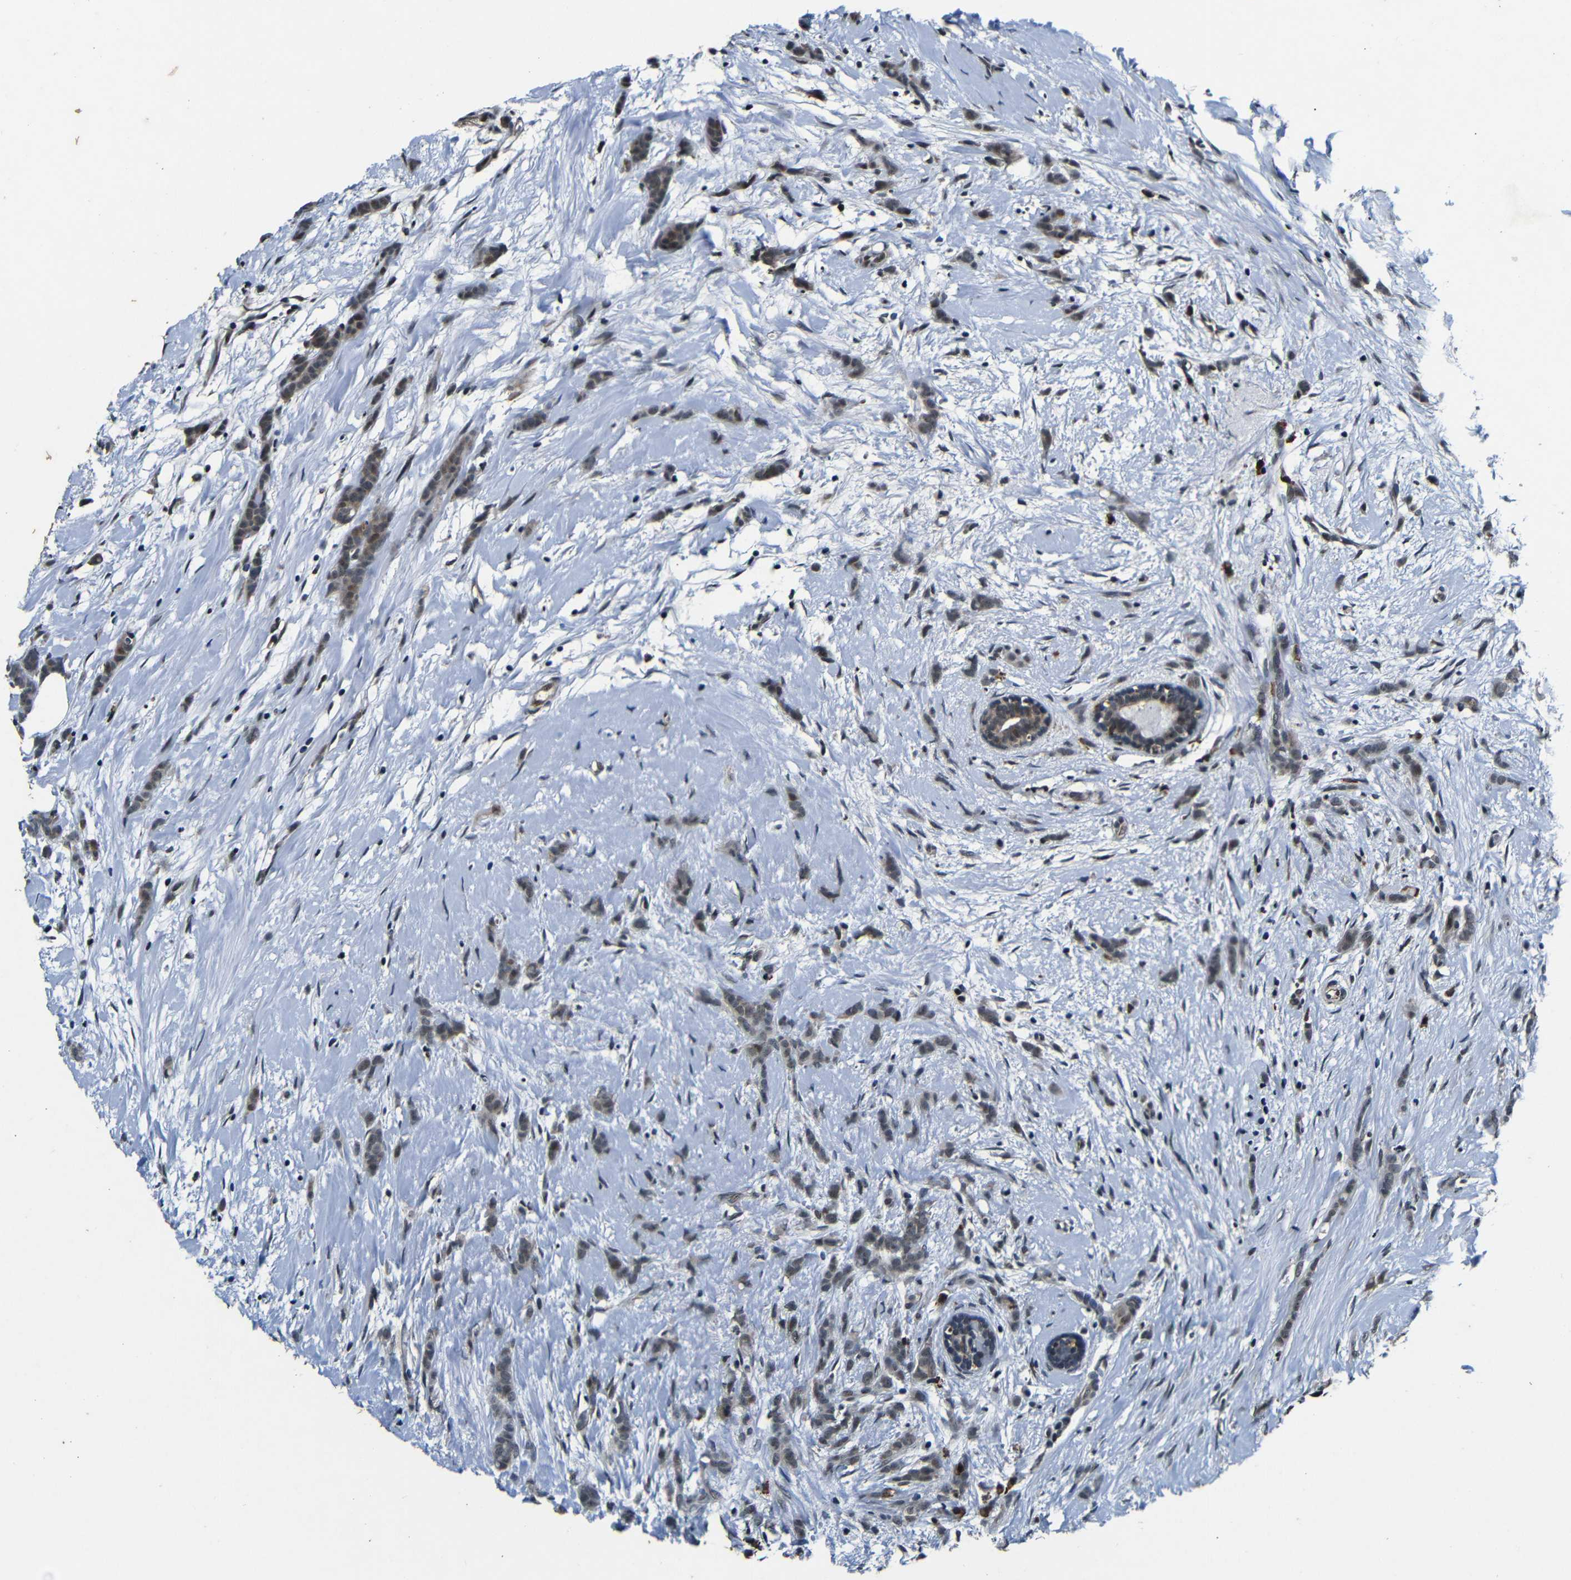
{"staining": {"intensity": "weak", "quantity": ">75%", "location": "cytoplasmic/membranous,nuclear"}, "tissue": "breast cancer", "cell_type": "Tumor cells", "image_type": "cancer", "snomed": [{"axis": "morphology", "description": "Lobular carcinoma, in situ"}, {"axis": "morphology", "description": "Lobular carcinoma"}, {"axis": "topography", "description": "Breast"}], "caption": "Brown immunohistochemical staining in breast lobular carcinoma in situ displays weak cytoplasmic/membranous and nuclear positivity in approximately >75% of tumor cells.", "gene": "FOXD4", "patient": {"sex": "female", "age": 41}}